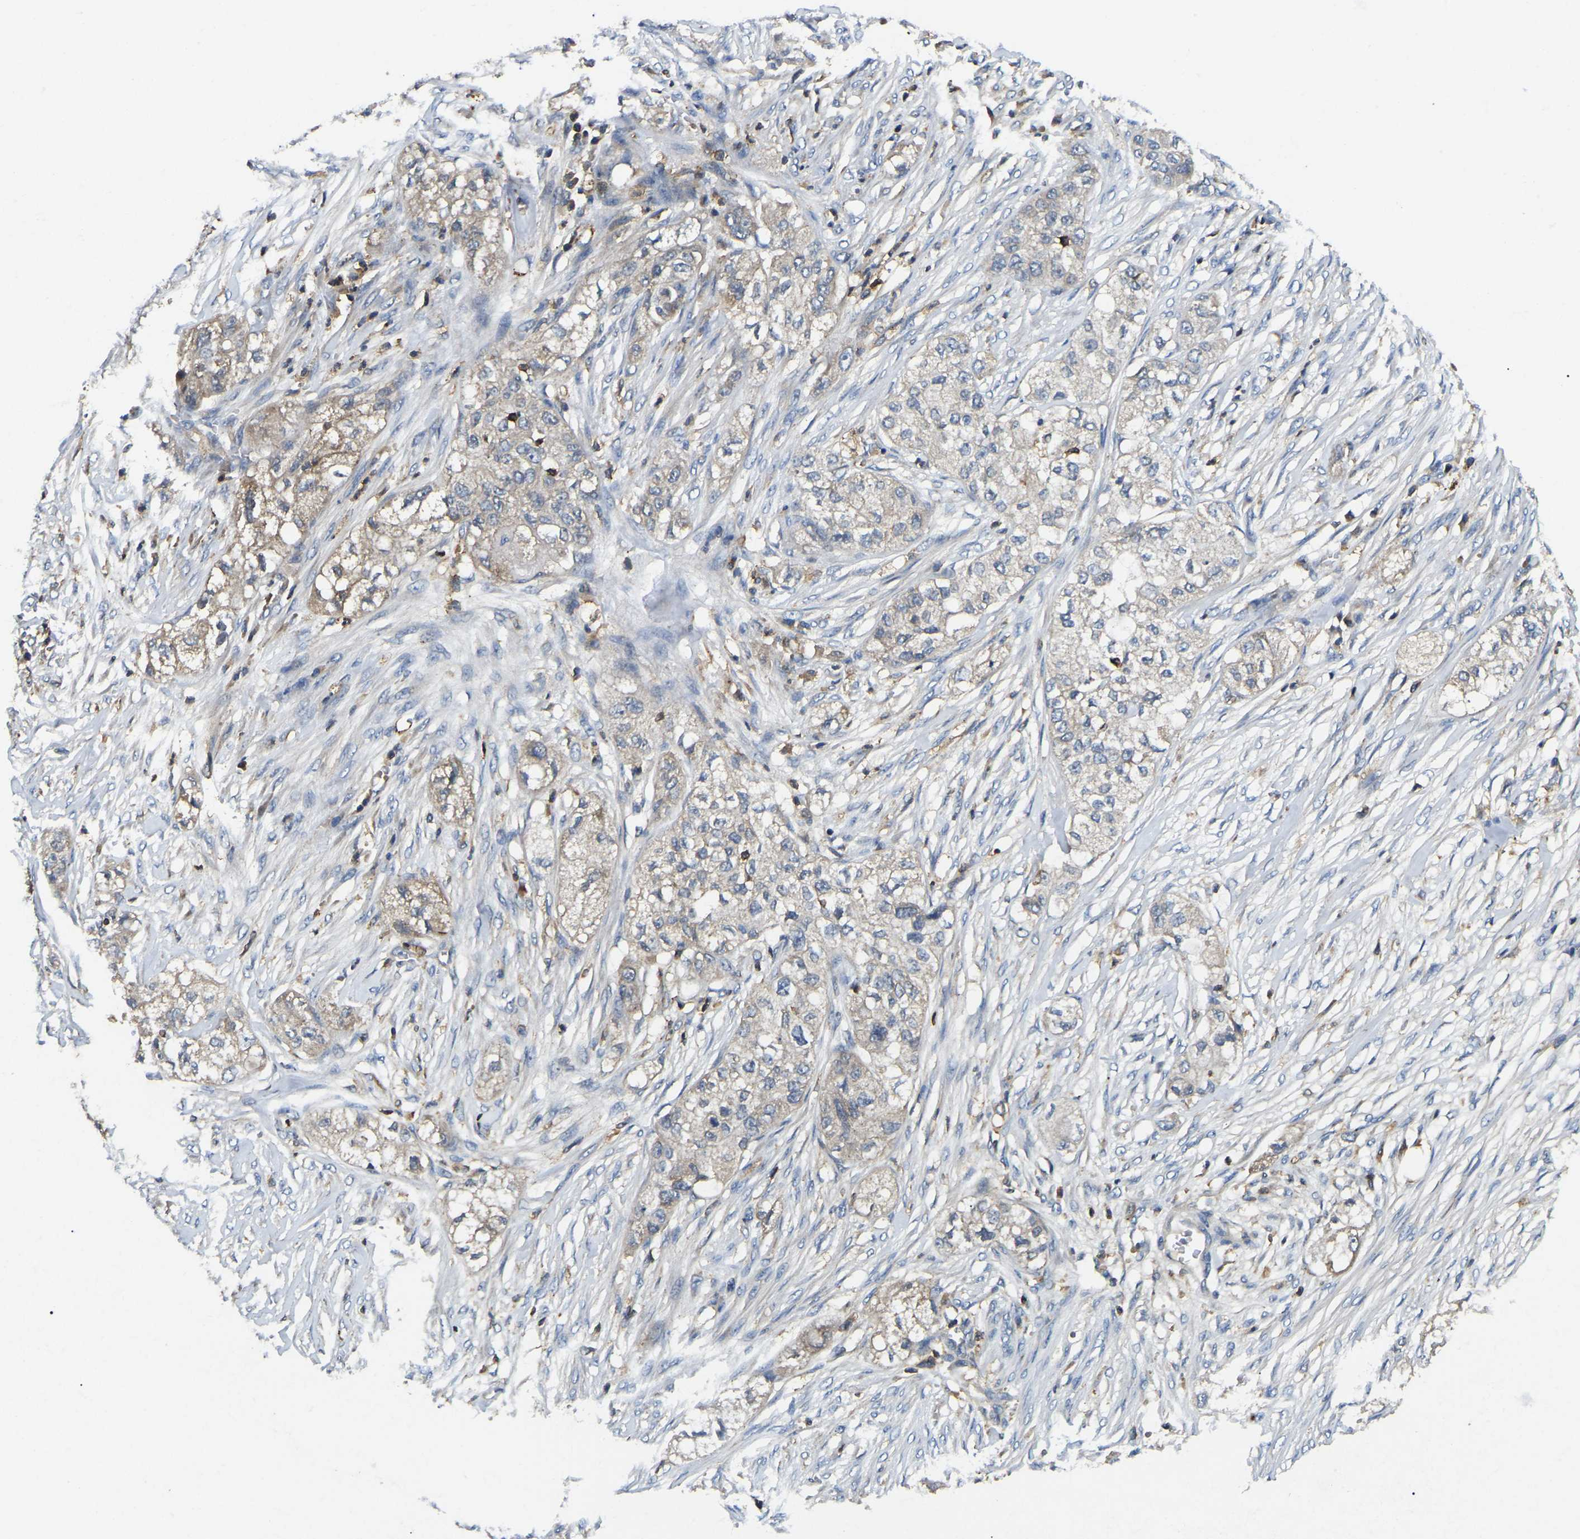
{"staining": {"intensity": "negative", "quantity": "none", "location": "none"}, "tissue": "pancreatic cancer", "cell_type": "Tumor cells", "image_type": "cancer", "snomed": [{"axis": "morphology", "description": "Adenocarcinoma, NOS"}, {"axis": "topography", "description": "Pancreas"}], "caption": "Immunohistochemistry (IHC) photomicrograph of neoplastic tissue: human pancreatic cancer stained with DAB (3,3'-diaminobenzidine) displays no significant protein staining in tumor cells.", "gene": "SMPD2", "patient": {"sex": "female", "age": 78}}